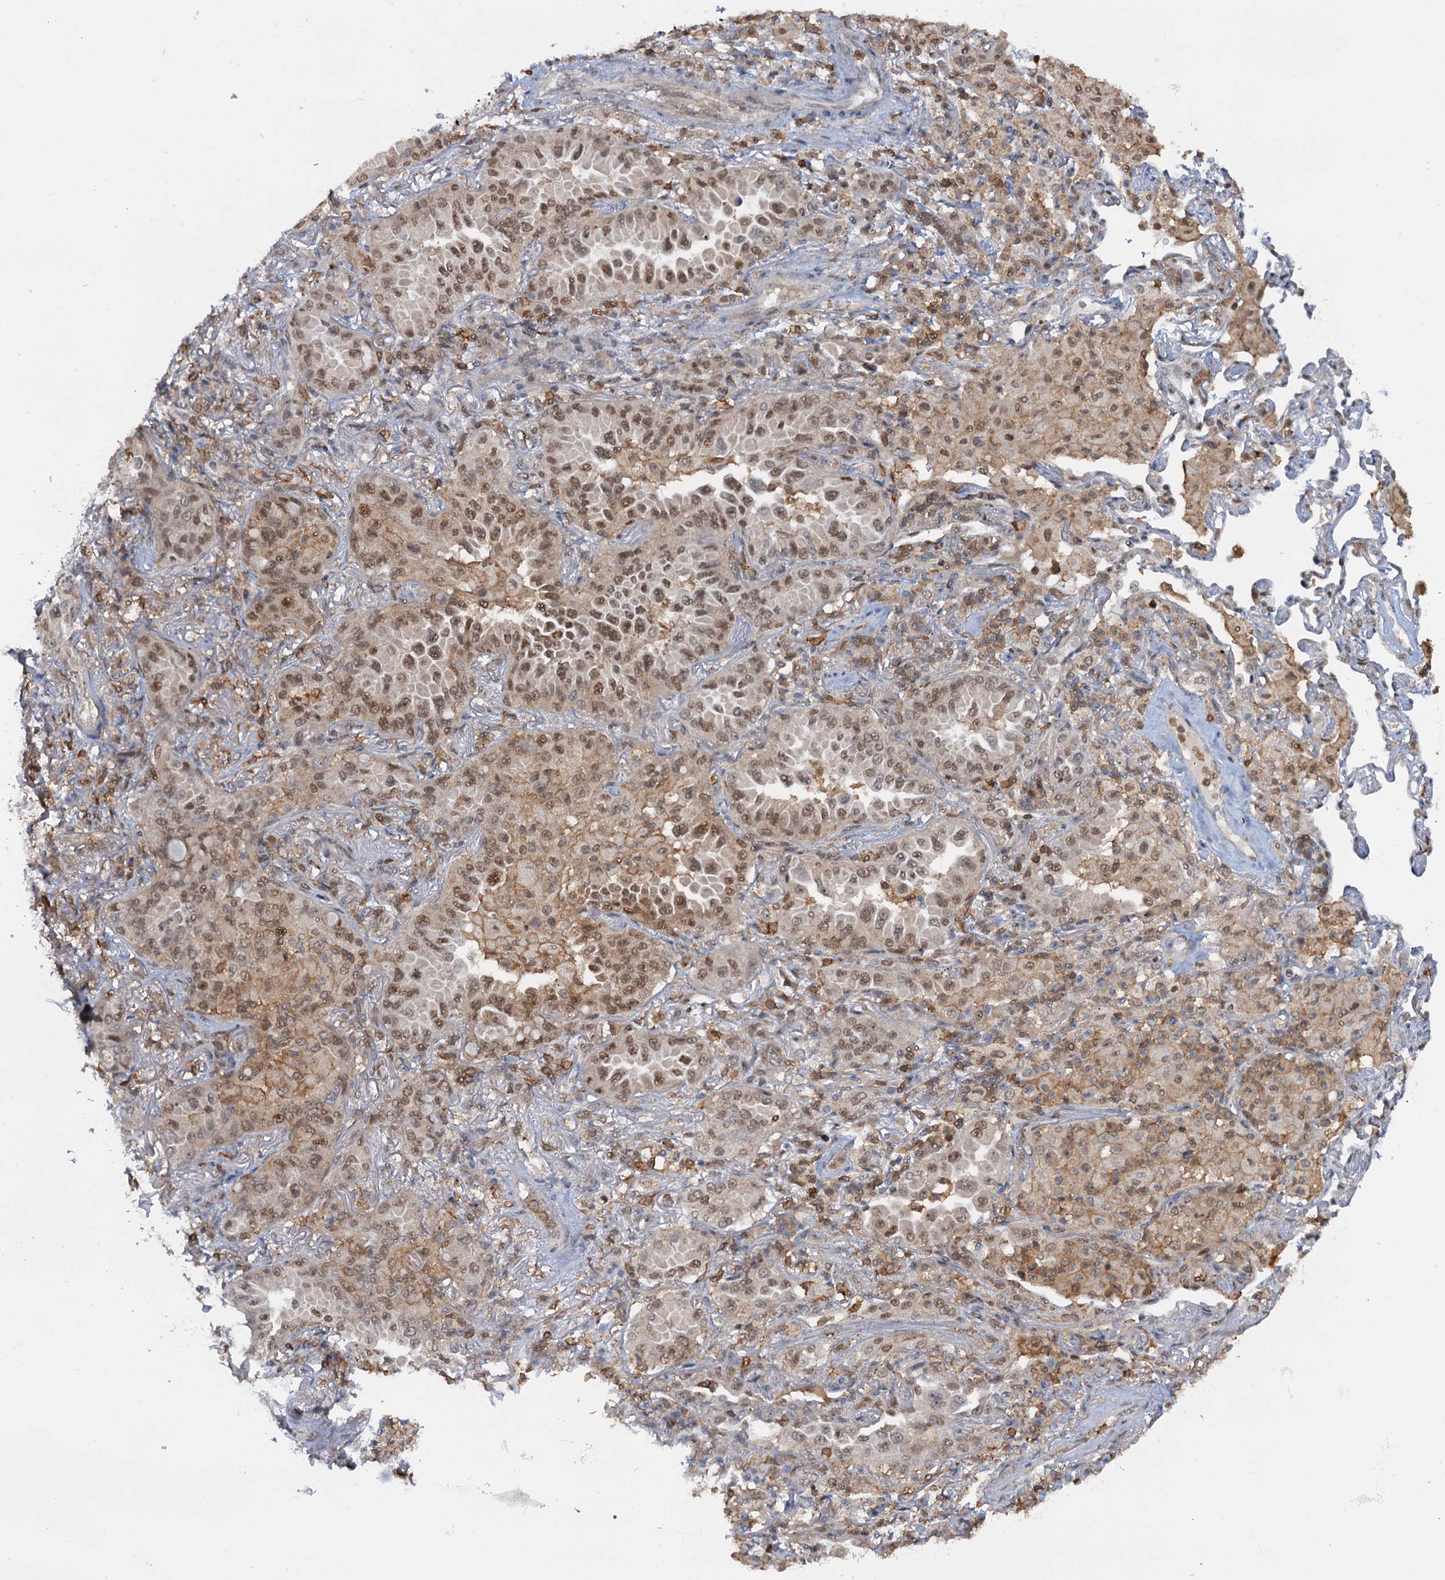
{"staining": {"intensity": "moderate", "quantity": ">75%", "location": "nuclear"}, "tissue": "lung cancer", "cell_type": "Tumor cells", "image_type": "cancer", "snomed": [{"axis": "morphology", "description": "Adenocarcinoma, NOS"}, {"axis": "topography", "description": "Lung"}], "caption": "Tumor cells reveal medium levels of moderate nuclear staining in about >75% of cells in lung cancer (adenocarcinoma).", "gene": "ZNF609", "patient": {"sex": "female", "age": 69}}